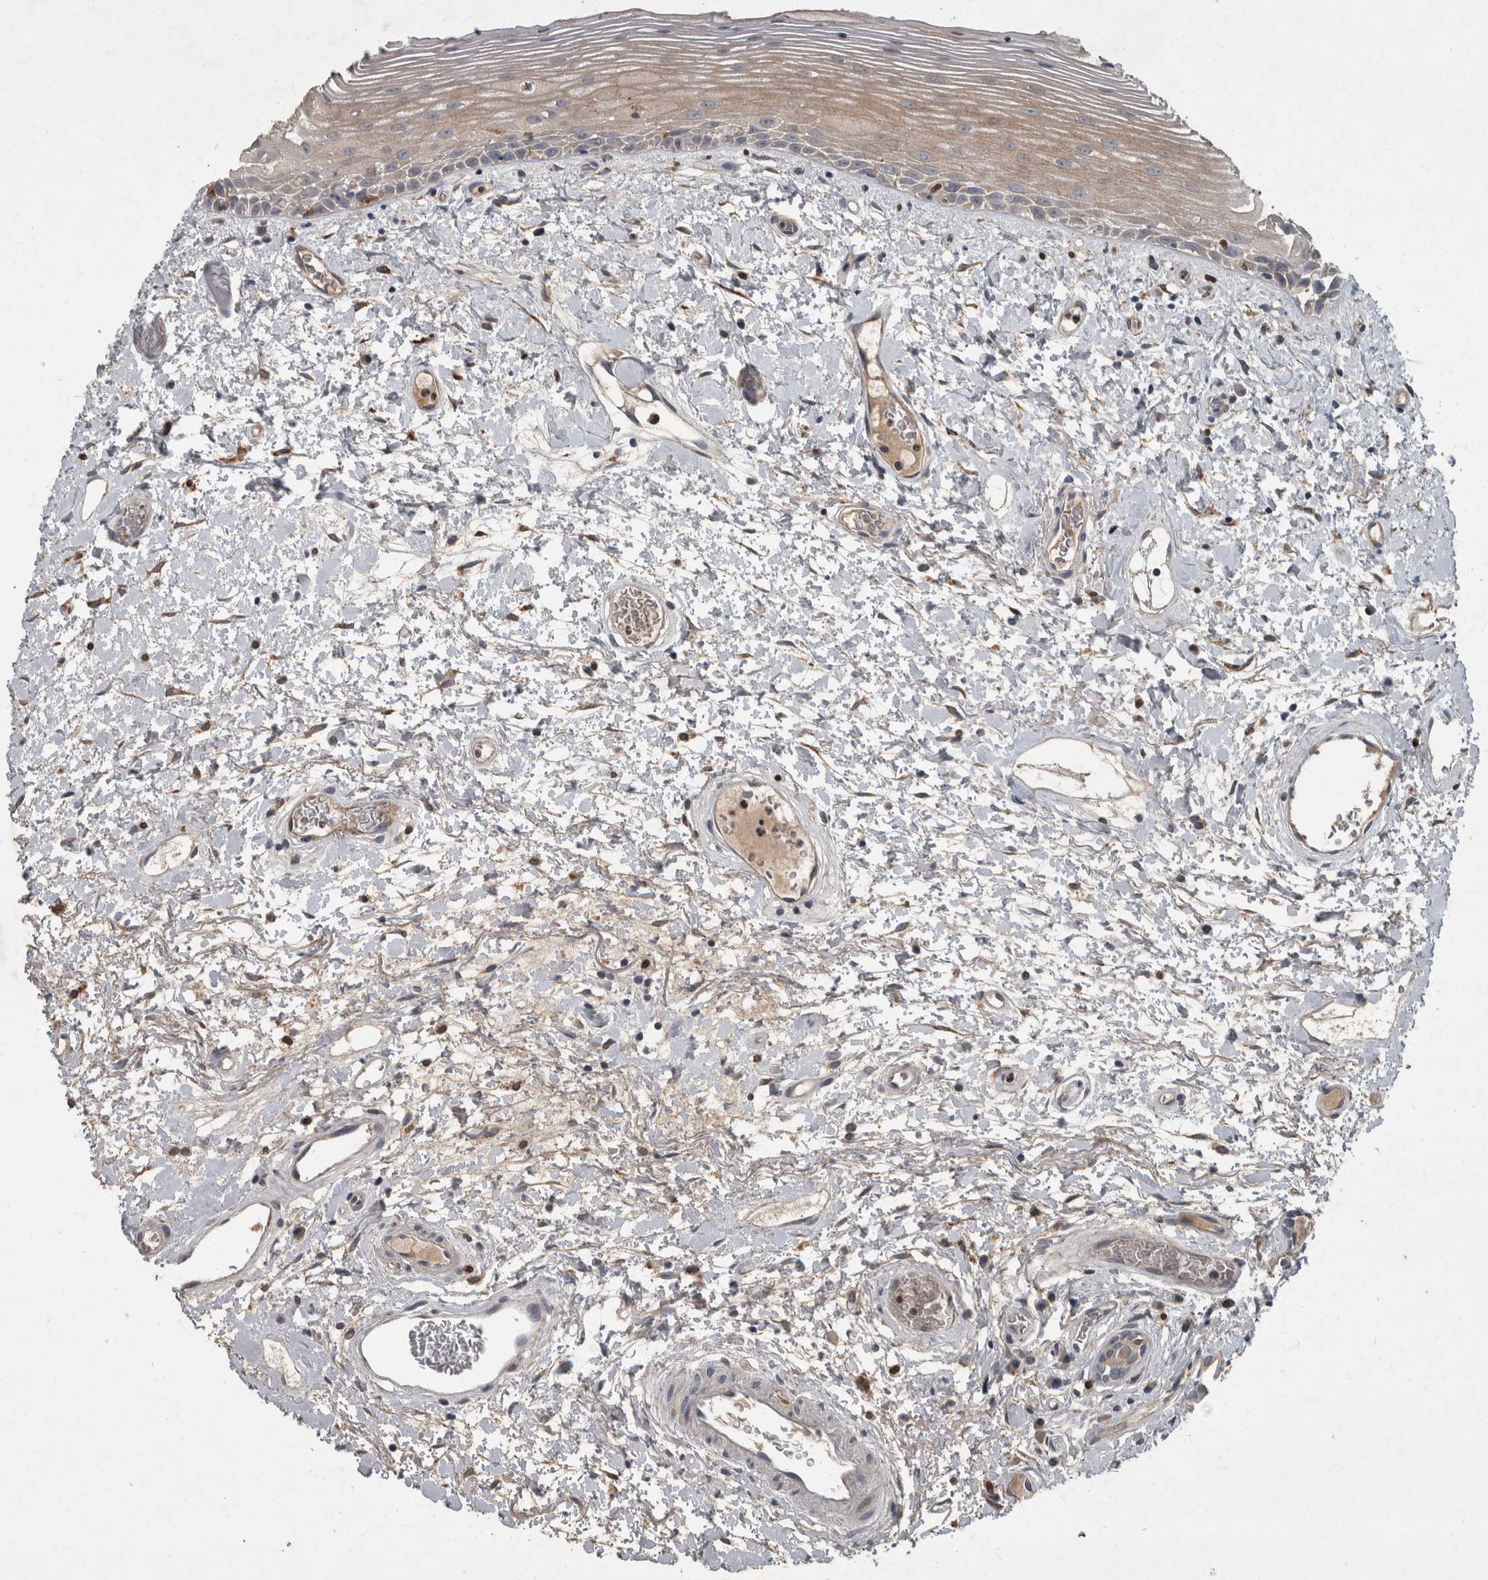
{"staining": {"intensity": "weak", "quantity": "25%-75%", "location": "cytoplasmic/membranous"}, "tissue": "oral mucosa", "cell_type": "Squamous epithelial cells", "image_type": "normal", "snomed": [{"axis": "morphology", "description": "Normal tissue, NOS"}, {"axis": "topography", "description": "Oral tissue"}], "caption": "Human oral mucosa stained for a protein (brown) exhibits weak cytoplasmic/membranous positive staining in approximately 25%-75% of squamous epithelial cells.", "gene": "PPP1R3C", "patient": {"sex": "female", "age": 76}}